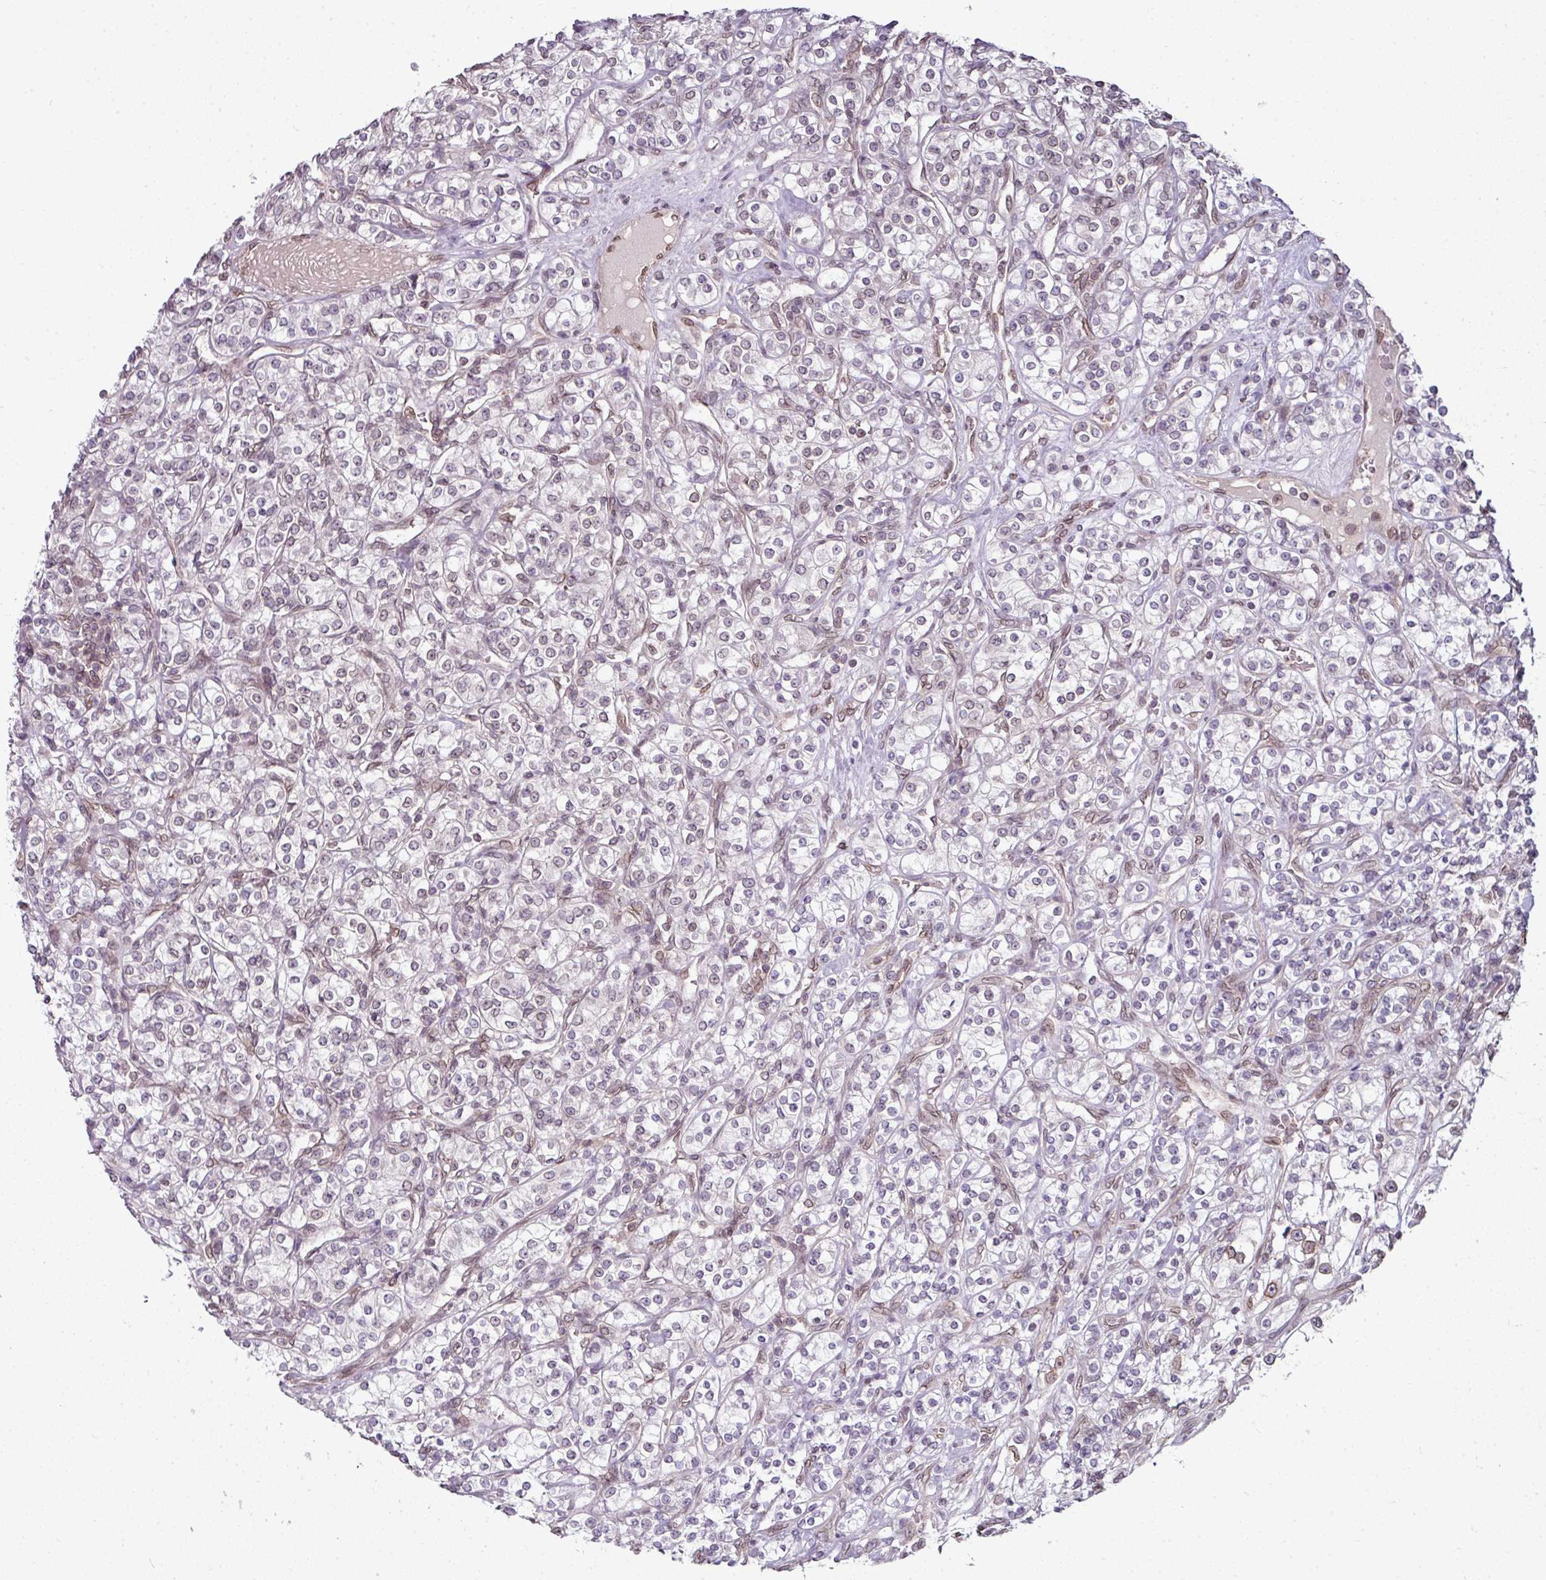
{"staining": {"intensity": "negative", "quantity": "none", "location": "none"}, "tissue": "renal cancer", "cell_type": "Tumor cells", "image_type": "cancer", "snomed": [{"axis": "morphology", "description": "Adenocarcinoma, NOS"}, {"axis": "topography", "description": "Kidney"}], "caption": "DAB (3,3'-diaminobenzidine) immunohistochemical staining of human adenocarcinoma (renal) shows no significant expression in tumor cells.", "gene": "RANGAP1", "patient": {"sex": "male", "age": 77}}